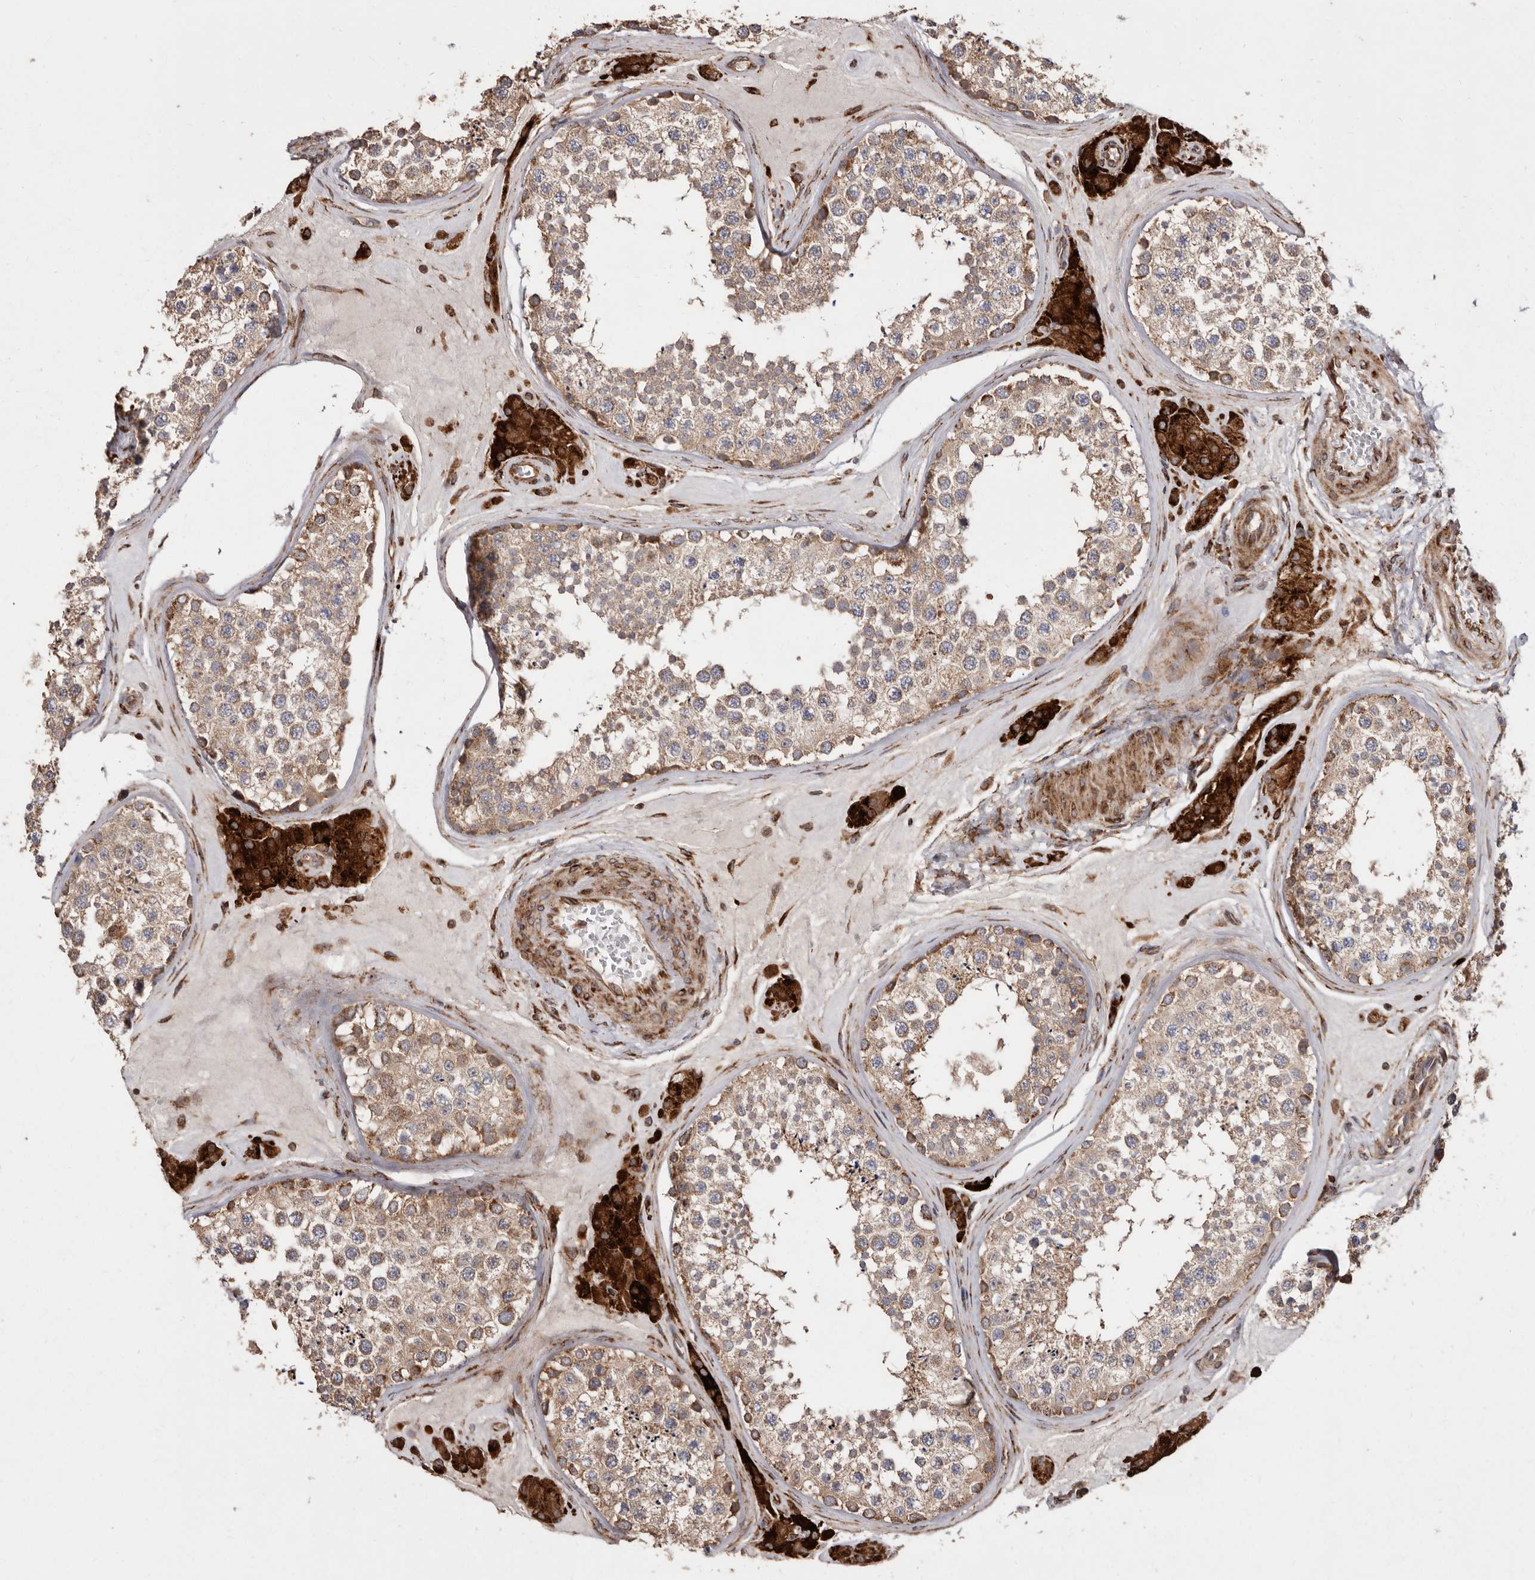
{"staining": {"intensity": "moderate", "quantity": ">75%", "location": "cytoplasmic/membranous"}, "tissue": "testis", "cell_type": "Cells in seminiferous ducts", "image_type": "normal", "snomed": [{"axis": "morphology", "description": "Normal tissue, NOS"}, {"axis": "topography", "description": "Testis"}], "caption": "Immunohistochemical staining of unremarkable human testis shows medium levels of moderate cytoplasmic/membranous staining in about >75% of cells in seminiferous ducts.", "gene": "FLAD1", "patient": {"sex": "male", "age": 46}}